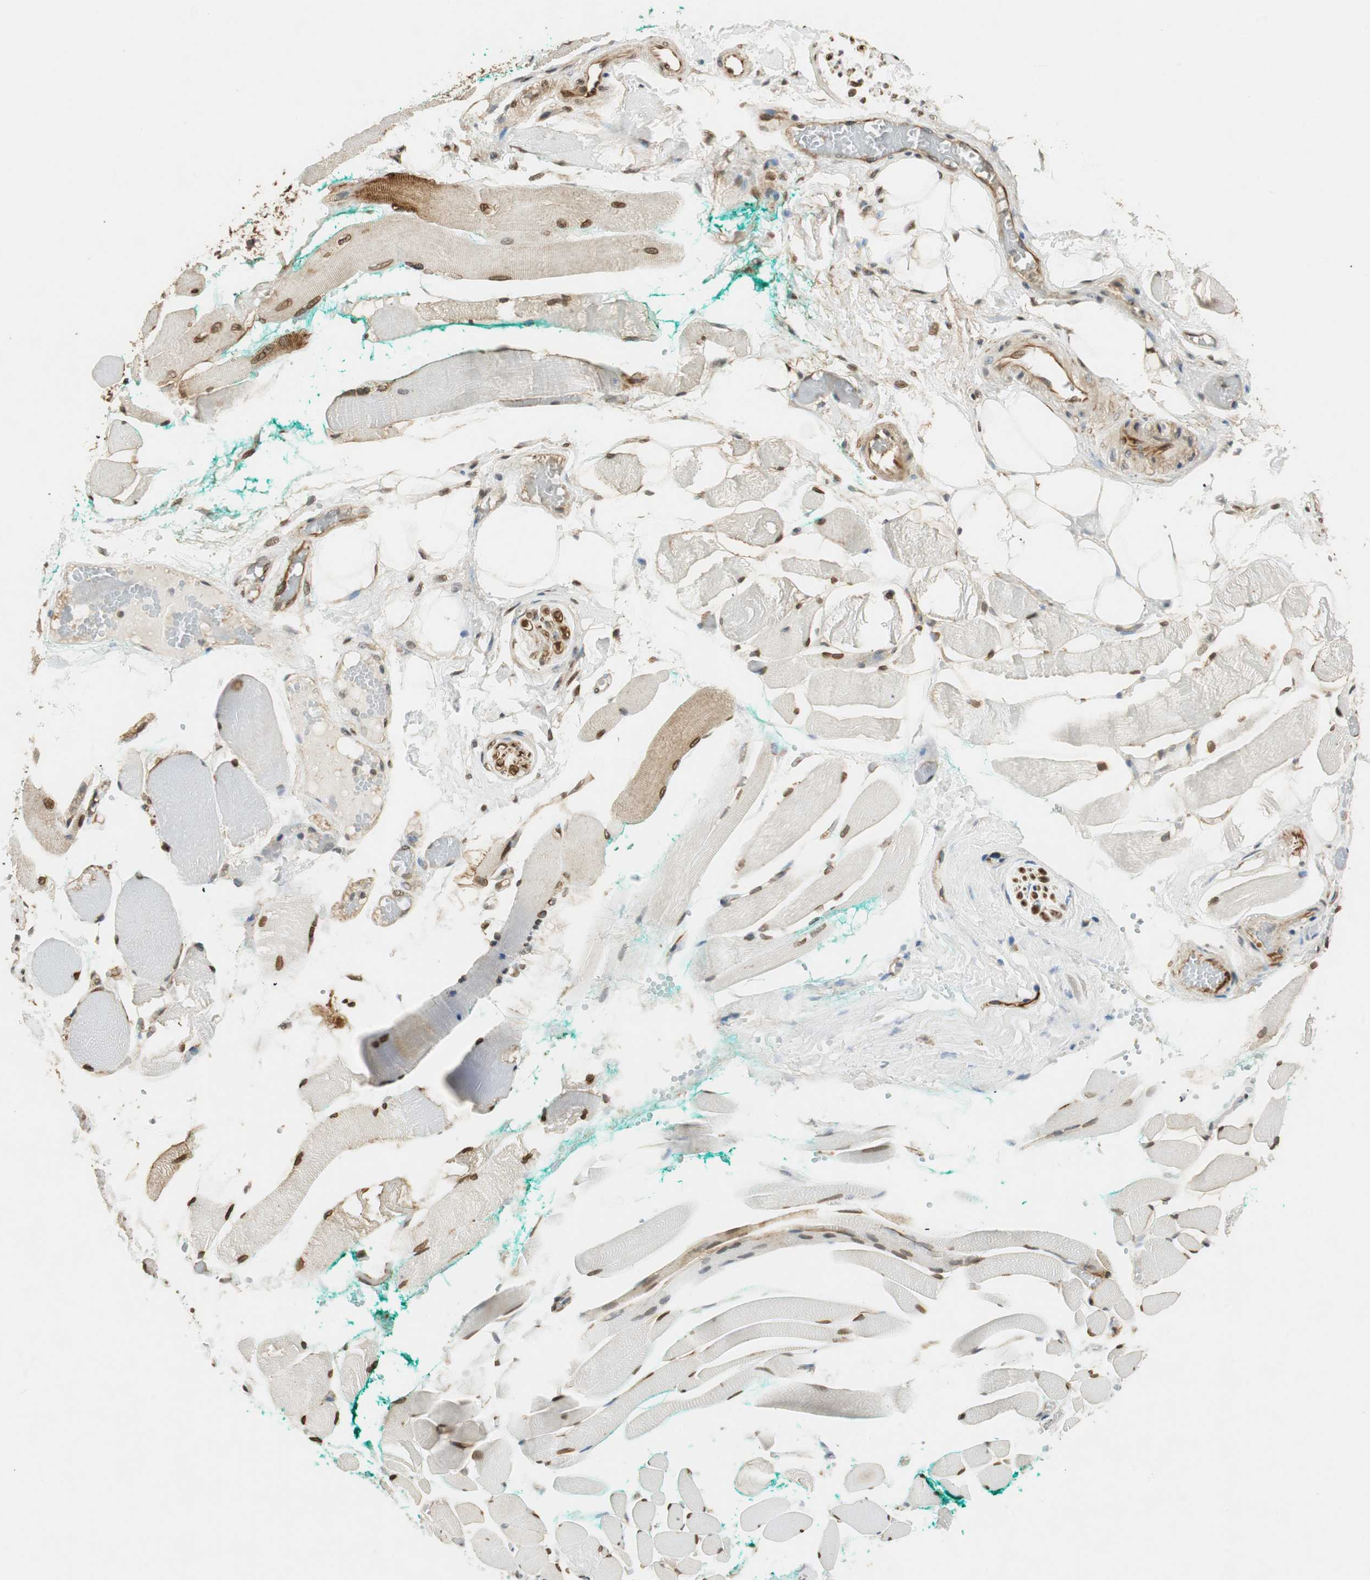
{"staining": {"intensity": "moderate", "quantity": ">75%", "location": "nuclear"}, "tissue": "skeletal muscle", "cell_type": "Myocytes", "image_type": "normal", "snomed": [{"axis": "morphology", "description": "Normal tissue, NOS"}, {"axis": "topography", "description": "Skeletal muscle"}, {"axis": "topography", "description": "Peripheral nerve tissue"}], "caption": "Myocytes reveal moderate nuclear positivity in approximately >75% of cells in benign skeletal muscle. The protein is shown in brown color, while the nuclei are stained blue.", "gene": "NES", "patient": {"sex": "female", "age": 84}}